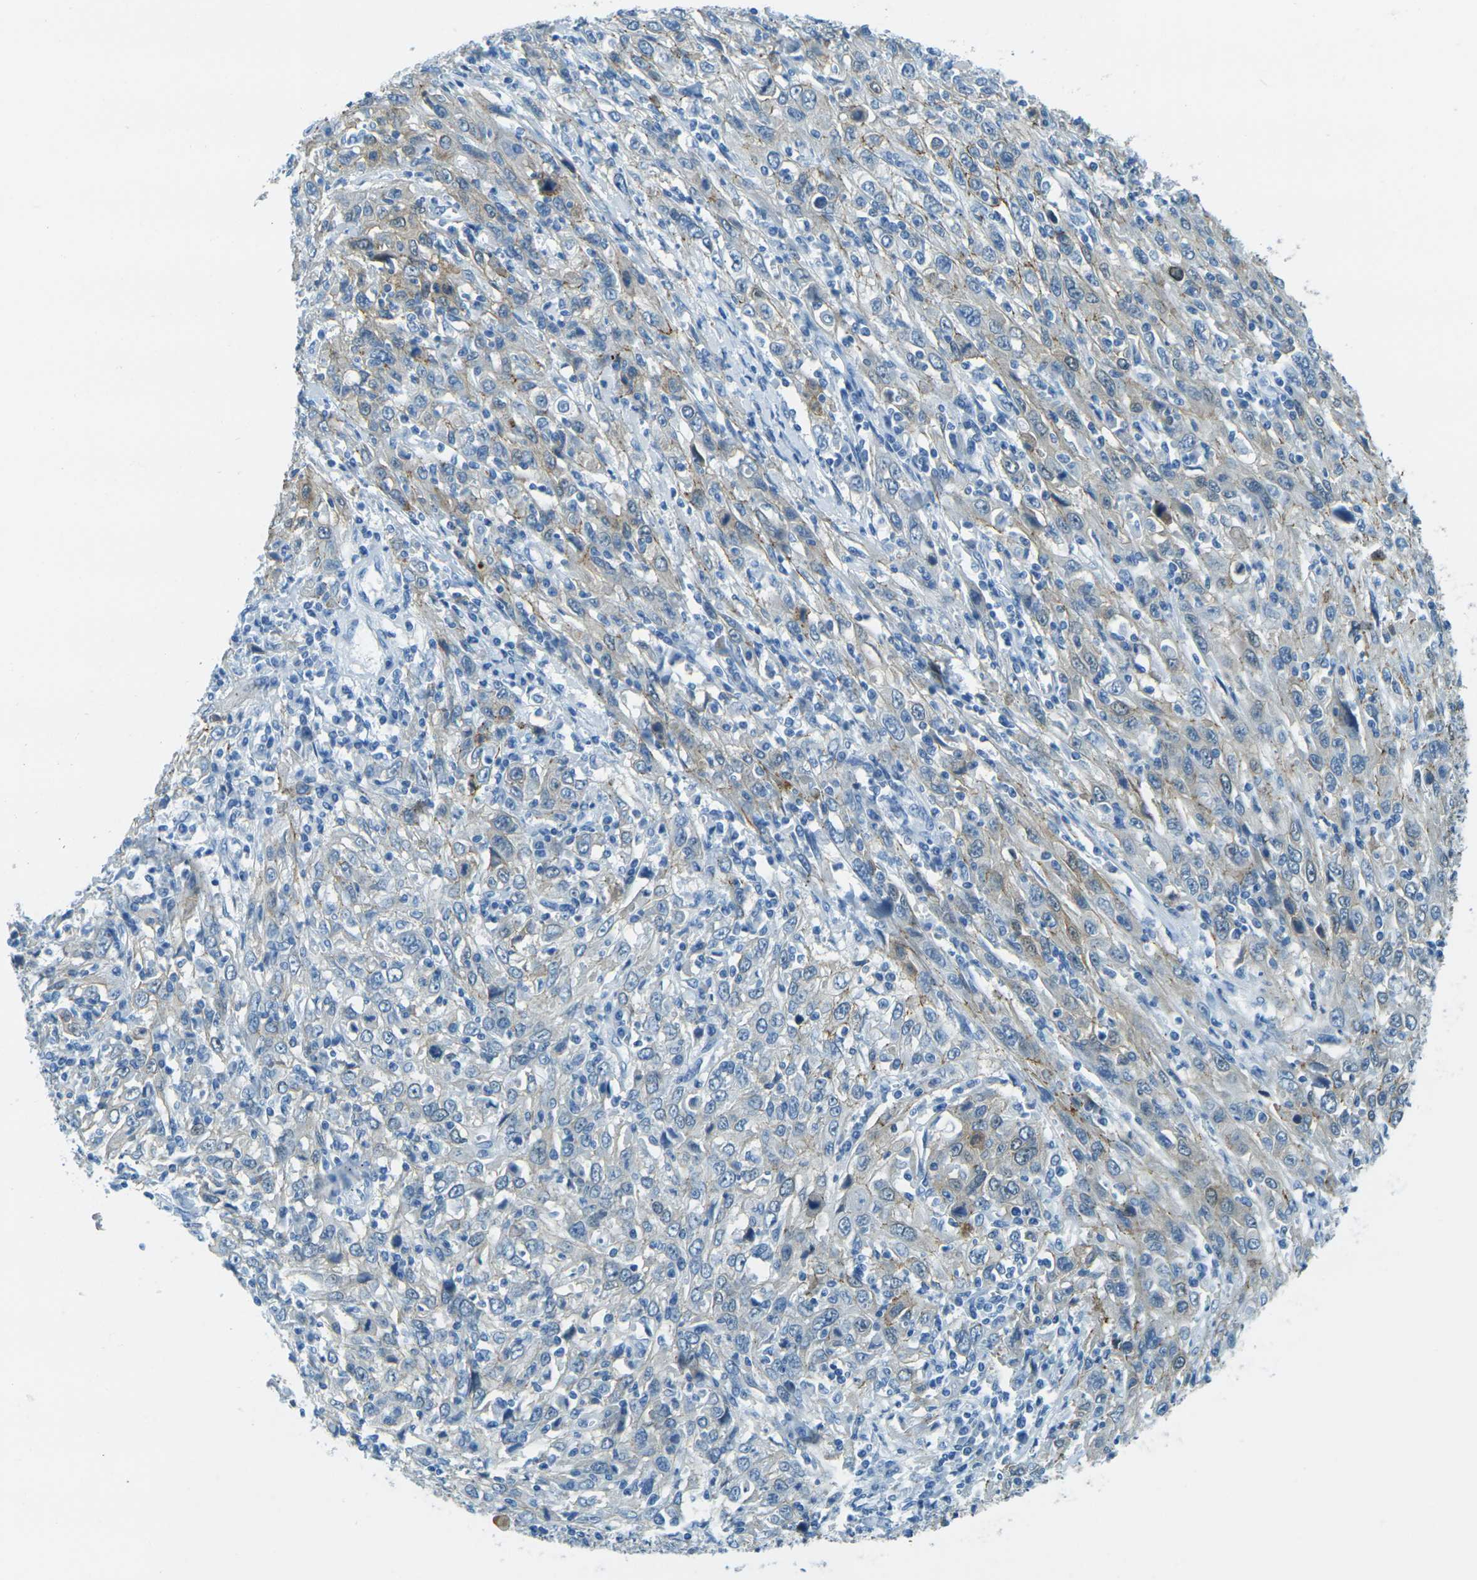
{"staining": {"intensity": "weak", "quantity": "<25%", "location": "cytoplasmic/membranous"}, "tissue": "cervical cancer", "cell_type": "Tumor cells", "image_type": "cancer", "snomed": [{"axis": "morphology", "description": "Squamous cell carcinoma, NOS"}, {"axis": "topography", "description": "Cervix"}], "caption": "Cervical cancer stained for a protein using IHC displays no staining tumor cells.", "gene": "OCLN", "patient": {"sex": "female", "age": 46}}